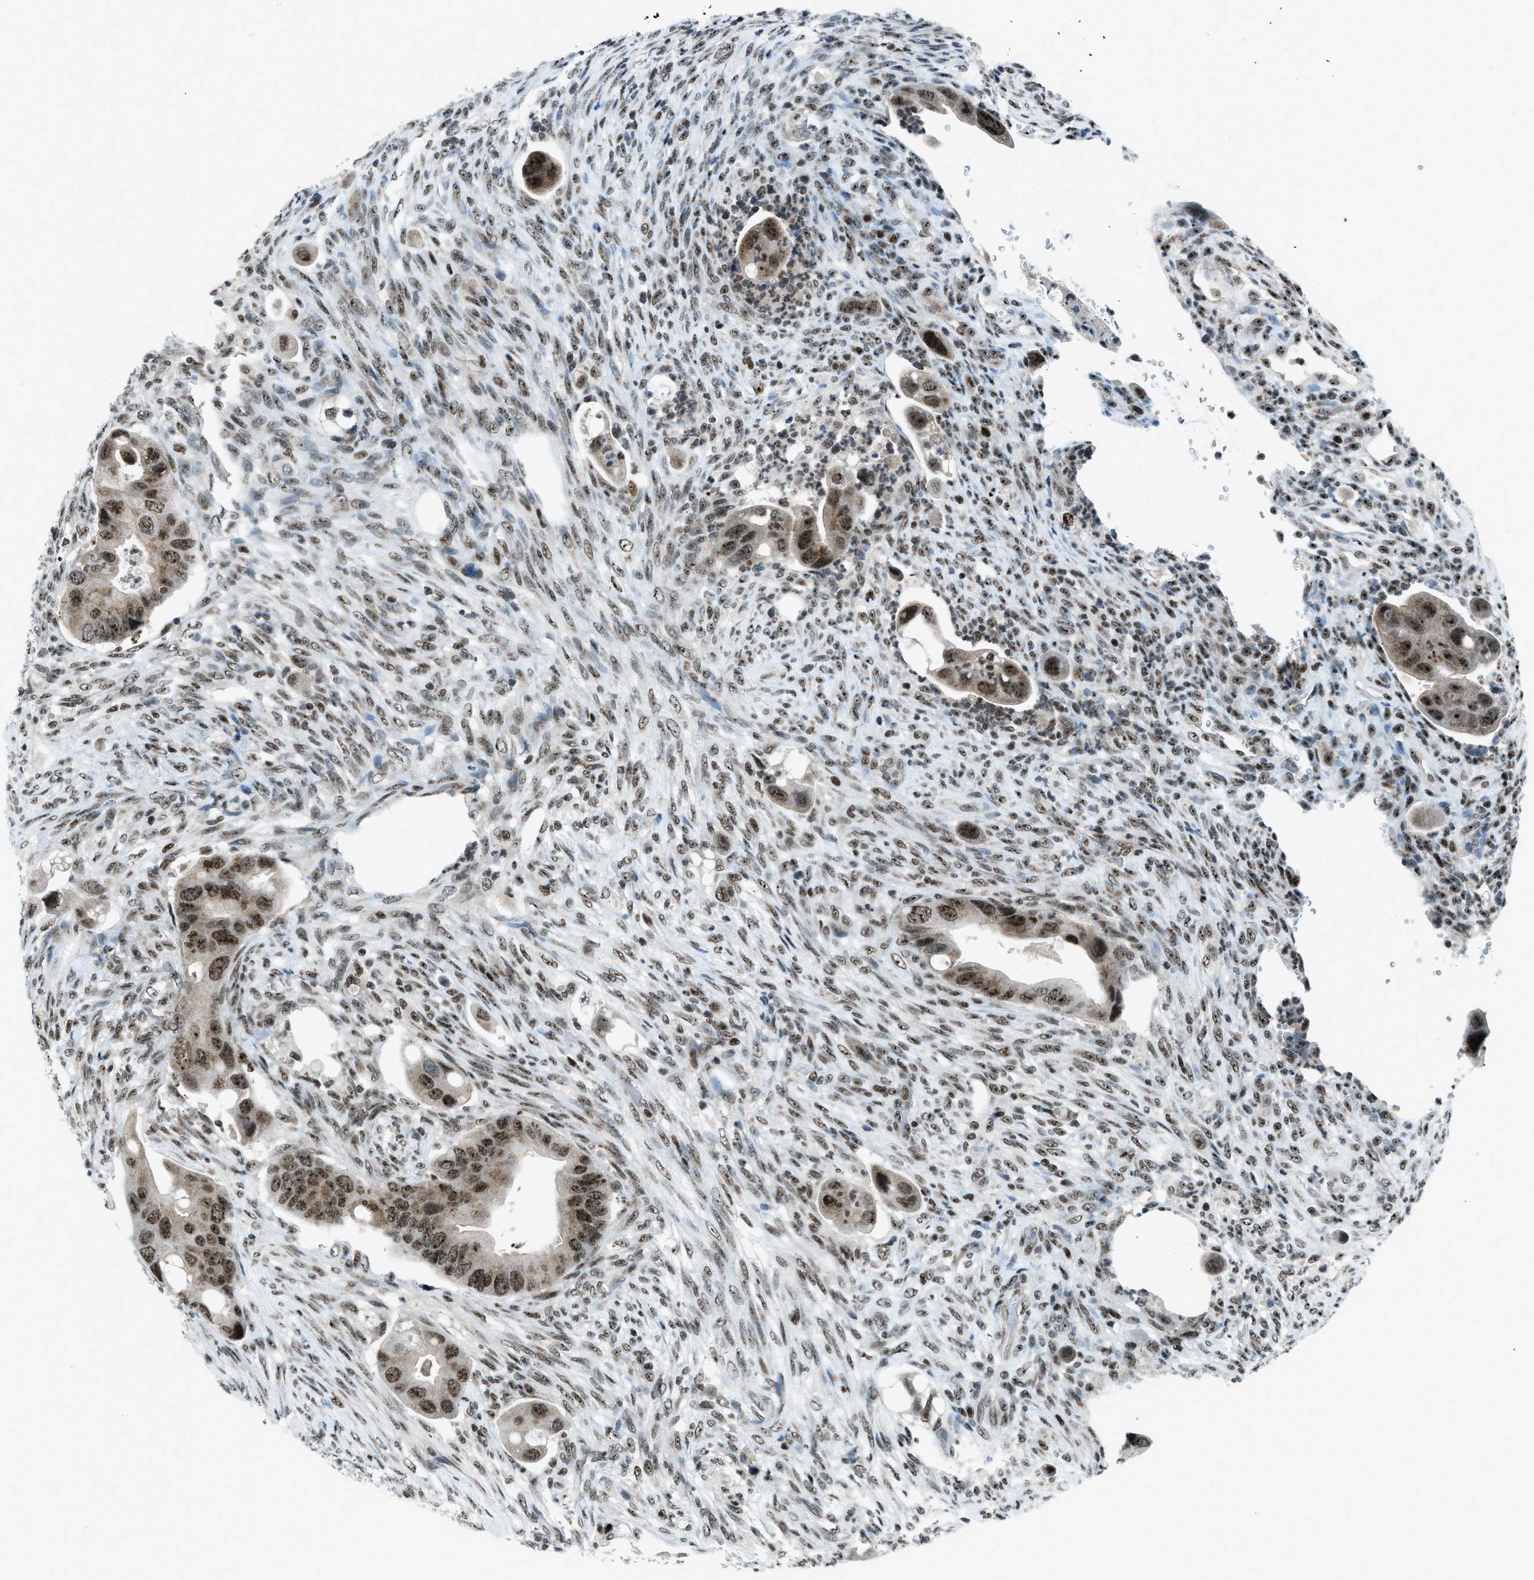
{"staining": {"intensity": "strong", "quantity": ">75%", "location": "nuclear"}, "tissue": "colorectal cancer", "cell_type": "Tumor cells", "image_type": "cancer", "snomed": [{"axis": "morphology", "description": "Adenocarcinoma, NOS"}, {"axis": "topography", "description": "Rectum"}], "caption": "Colorectal adenocarcinoma was stained to show a protein in brown. There is high levels of strong nuclear expression in about >75% of tumor cells.", "gene": "RAD51B", "patient": {"sex": "female", "age": 57}}